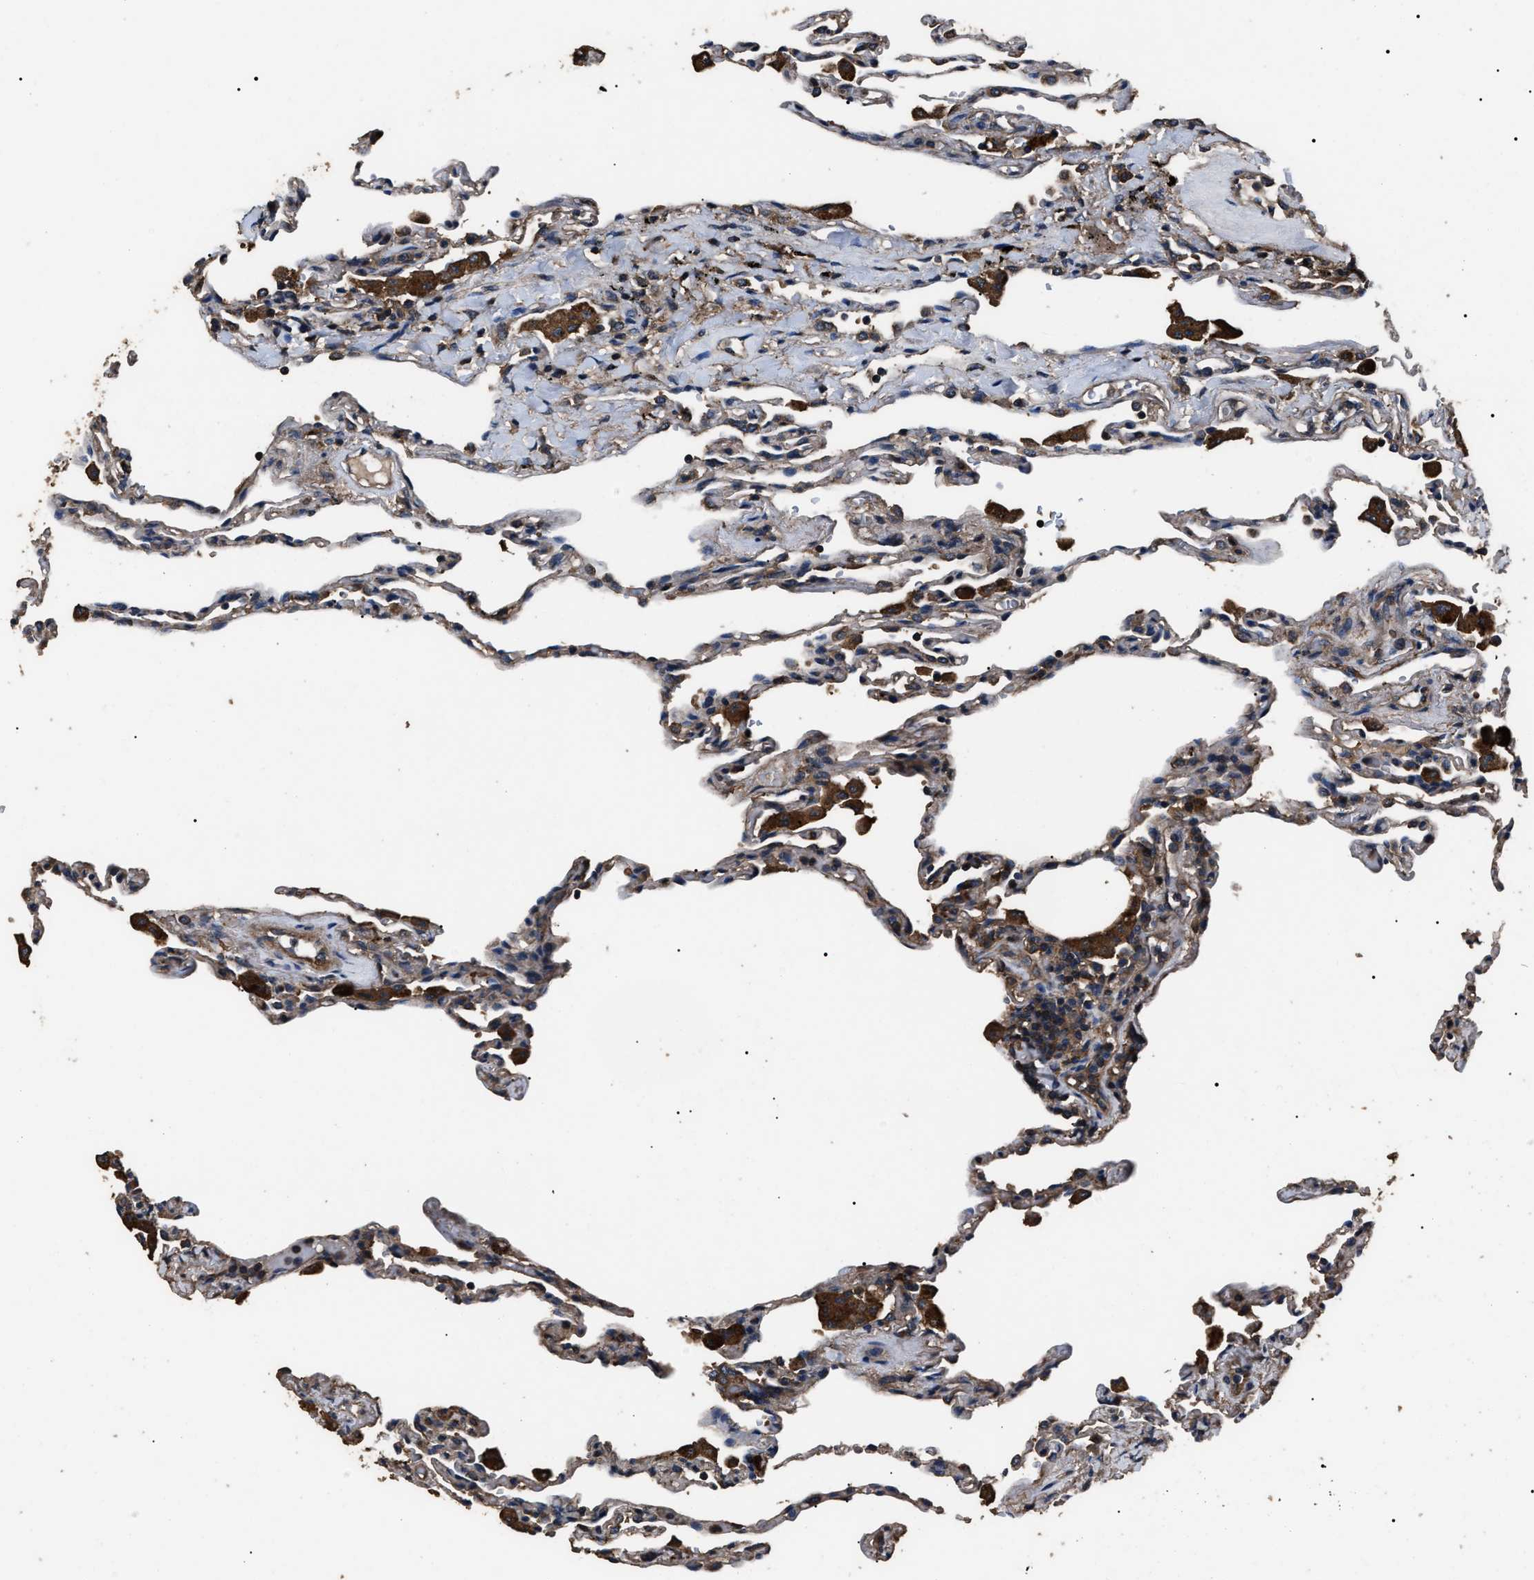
{"staining": {"intensity": "weak", "quantity": "25%-75%", "location": "cytoplasmic/membranous"}, "tissue": "lung", "cell_type": "Alveolar cells", "image_type": "normal", "snomed": [{"axis": "morphology", "description": "Normal tissue, NOS"}, {"axis": "topography", "description": "Lung"}], "caption": "IHC of unremarkable lung reveals low levels of weak cytoplasmic/membranous expression in about 25%-75% of alveolar cells.", "gene": "RNF216", "patient": {"sex": "male", "age": 59}}